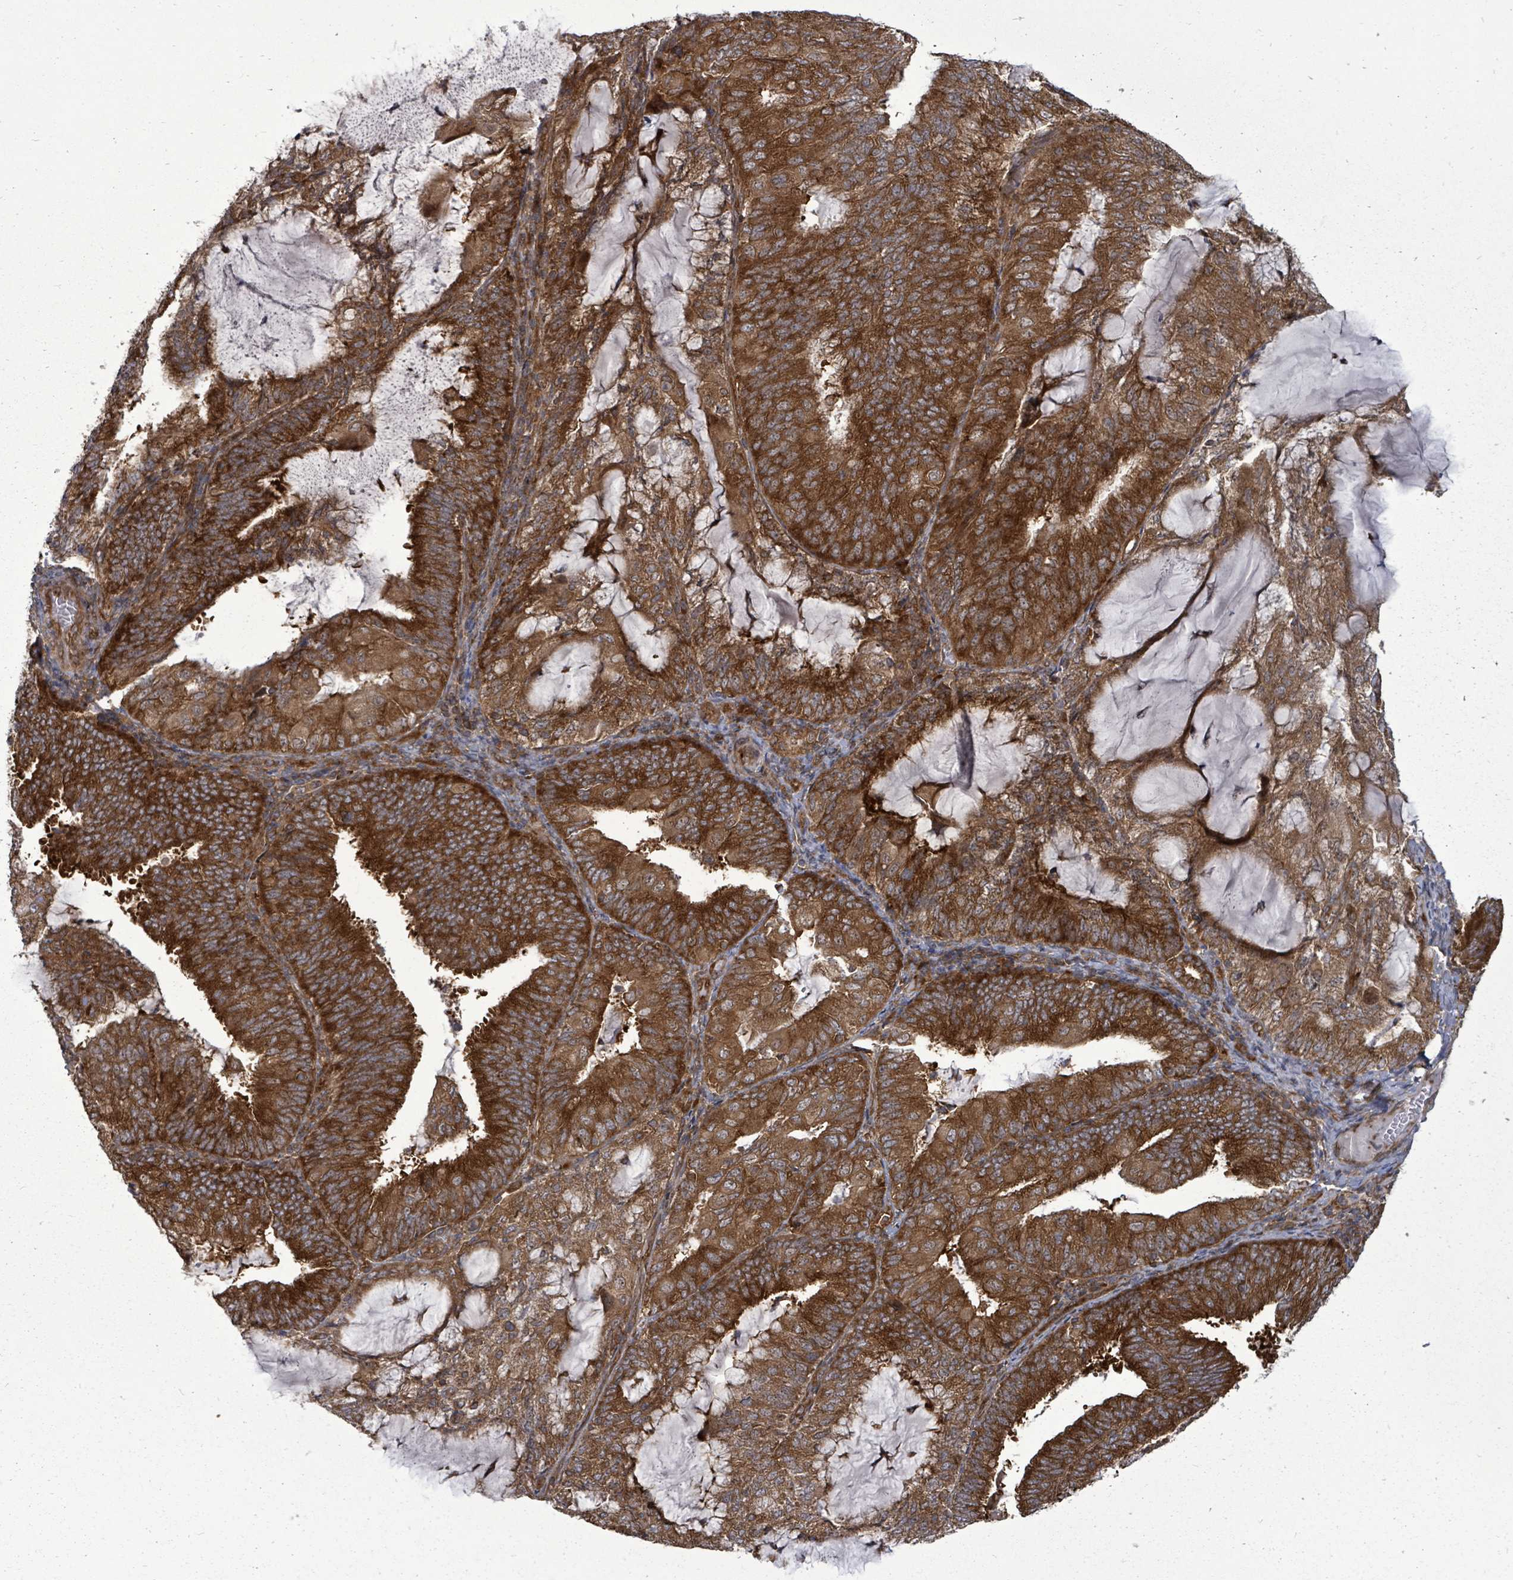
{"staining": {"intensity": "strong", "quantity": ">75%", "location": "cytoplasmic/membranous"}, "tissue": "endometrial cancer", "cell_type": "Tumor cells", "image_type": "cancer", "snomed": [{"axis": "morphology", "description": "Adenocarcinoma, NOS"}, {"axis": "topography", "description": "Endometrium"}], "caption": "Tumor cells exhibit high levels of strong cytoplasmic/membranous staining in about >75% of cells in endometrial cancer.", "gene": "EIF3C", "patient": {"sex": "female", "age": 81}}